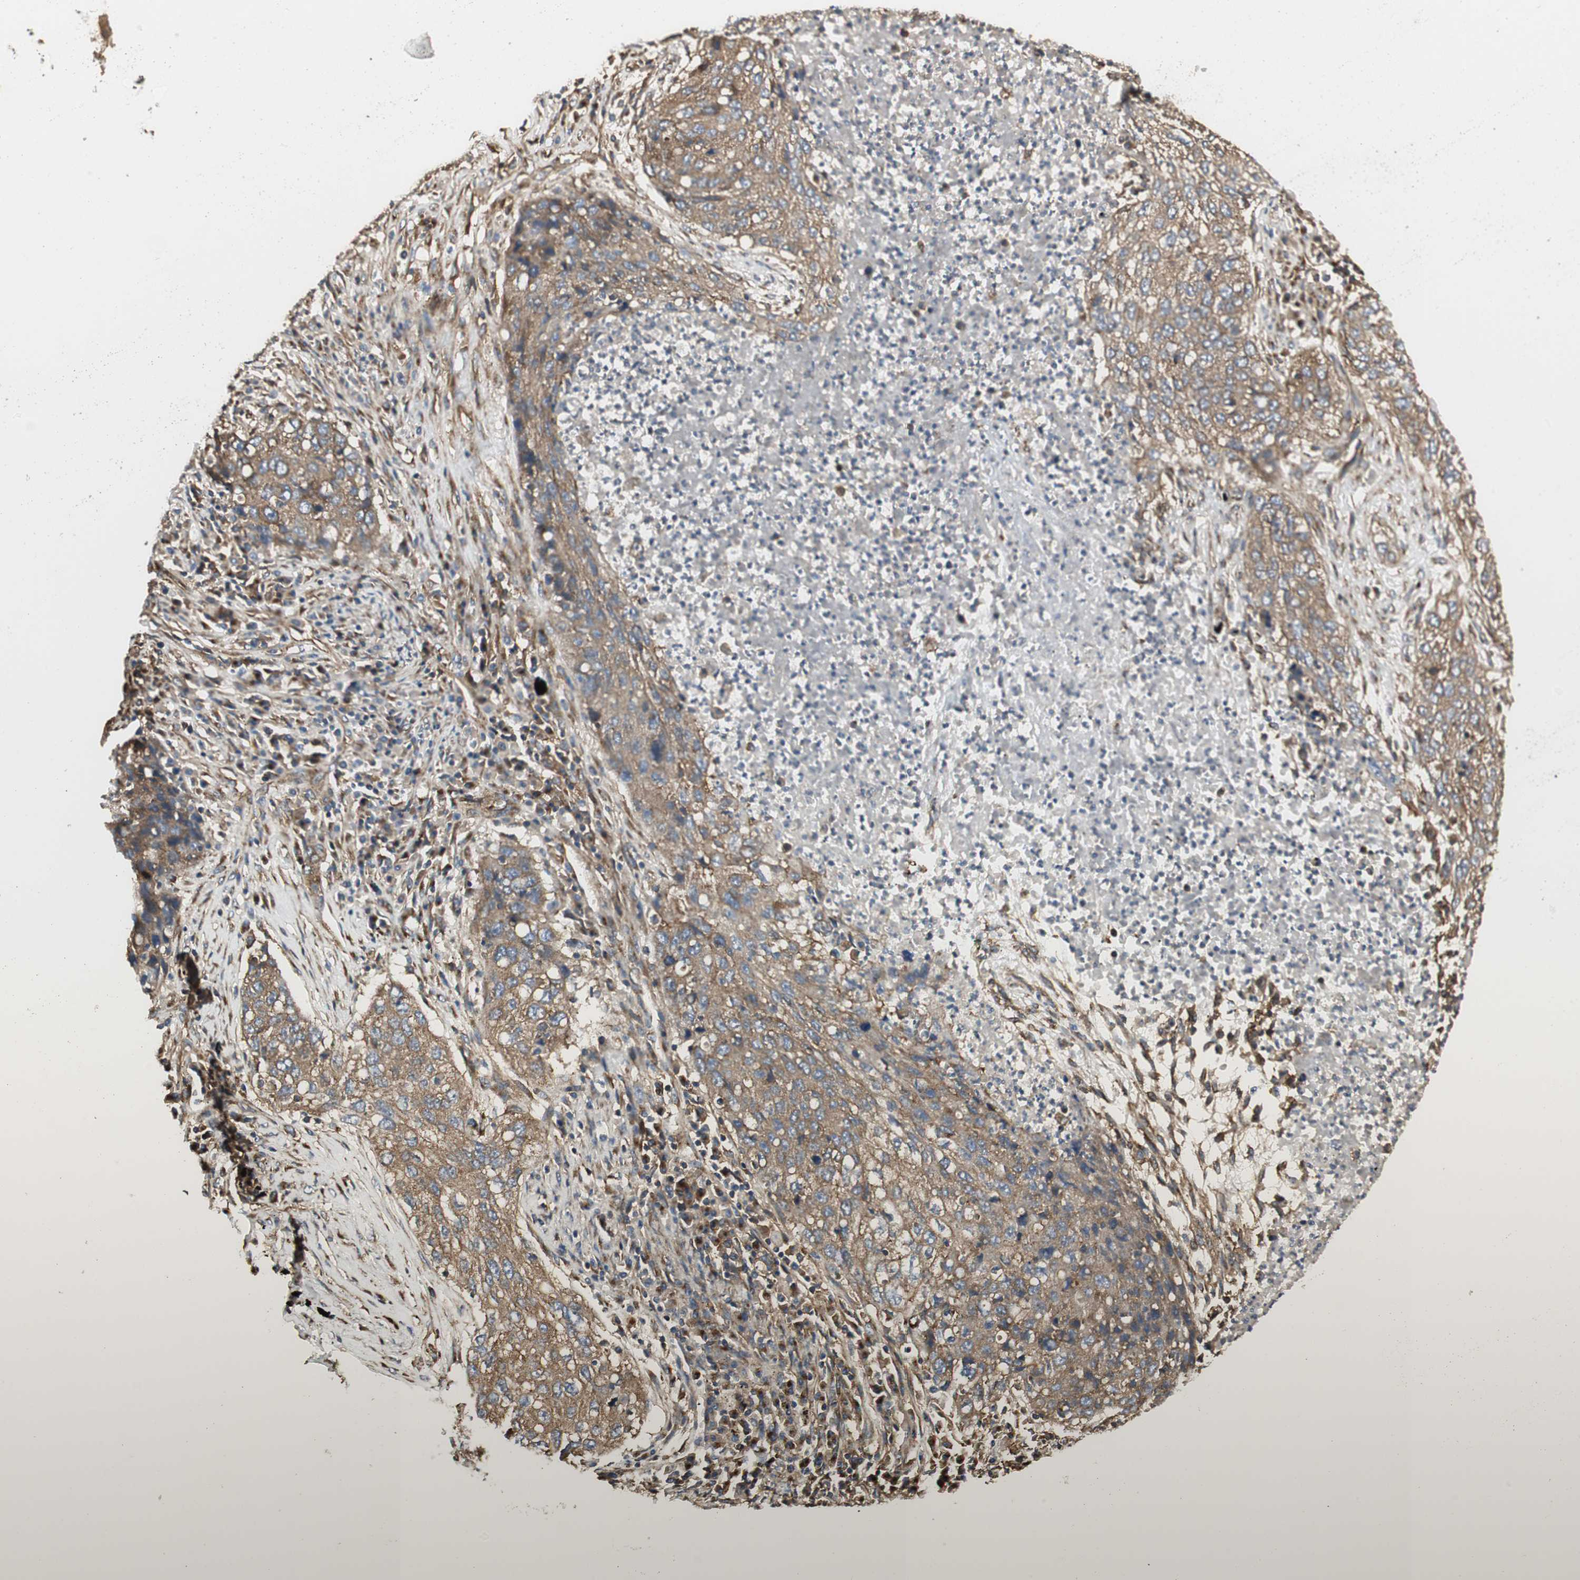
{"staining": {"intensity": "moderate", "quantity": ">75%", "location": "cytoplasmic/membranous"}, "tissue": "lung cancer", "cell_type": "Tumor cells", "image_type": "cancer", "snomed": [{"axis": "morphology", "description": "Squamous cell carcinoma, NOS"}, {"axis": "topography", "description": "Lung"}], "caption": "Immunohistochemical staining of lung cancer demonstrates moderate cytoplasmic/membranous protein expression in approximately >75% of tumor cells.", "gene": "H6PD", "patient": {"sex": "female", "age": 63}}